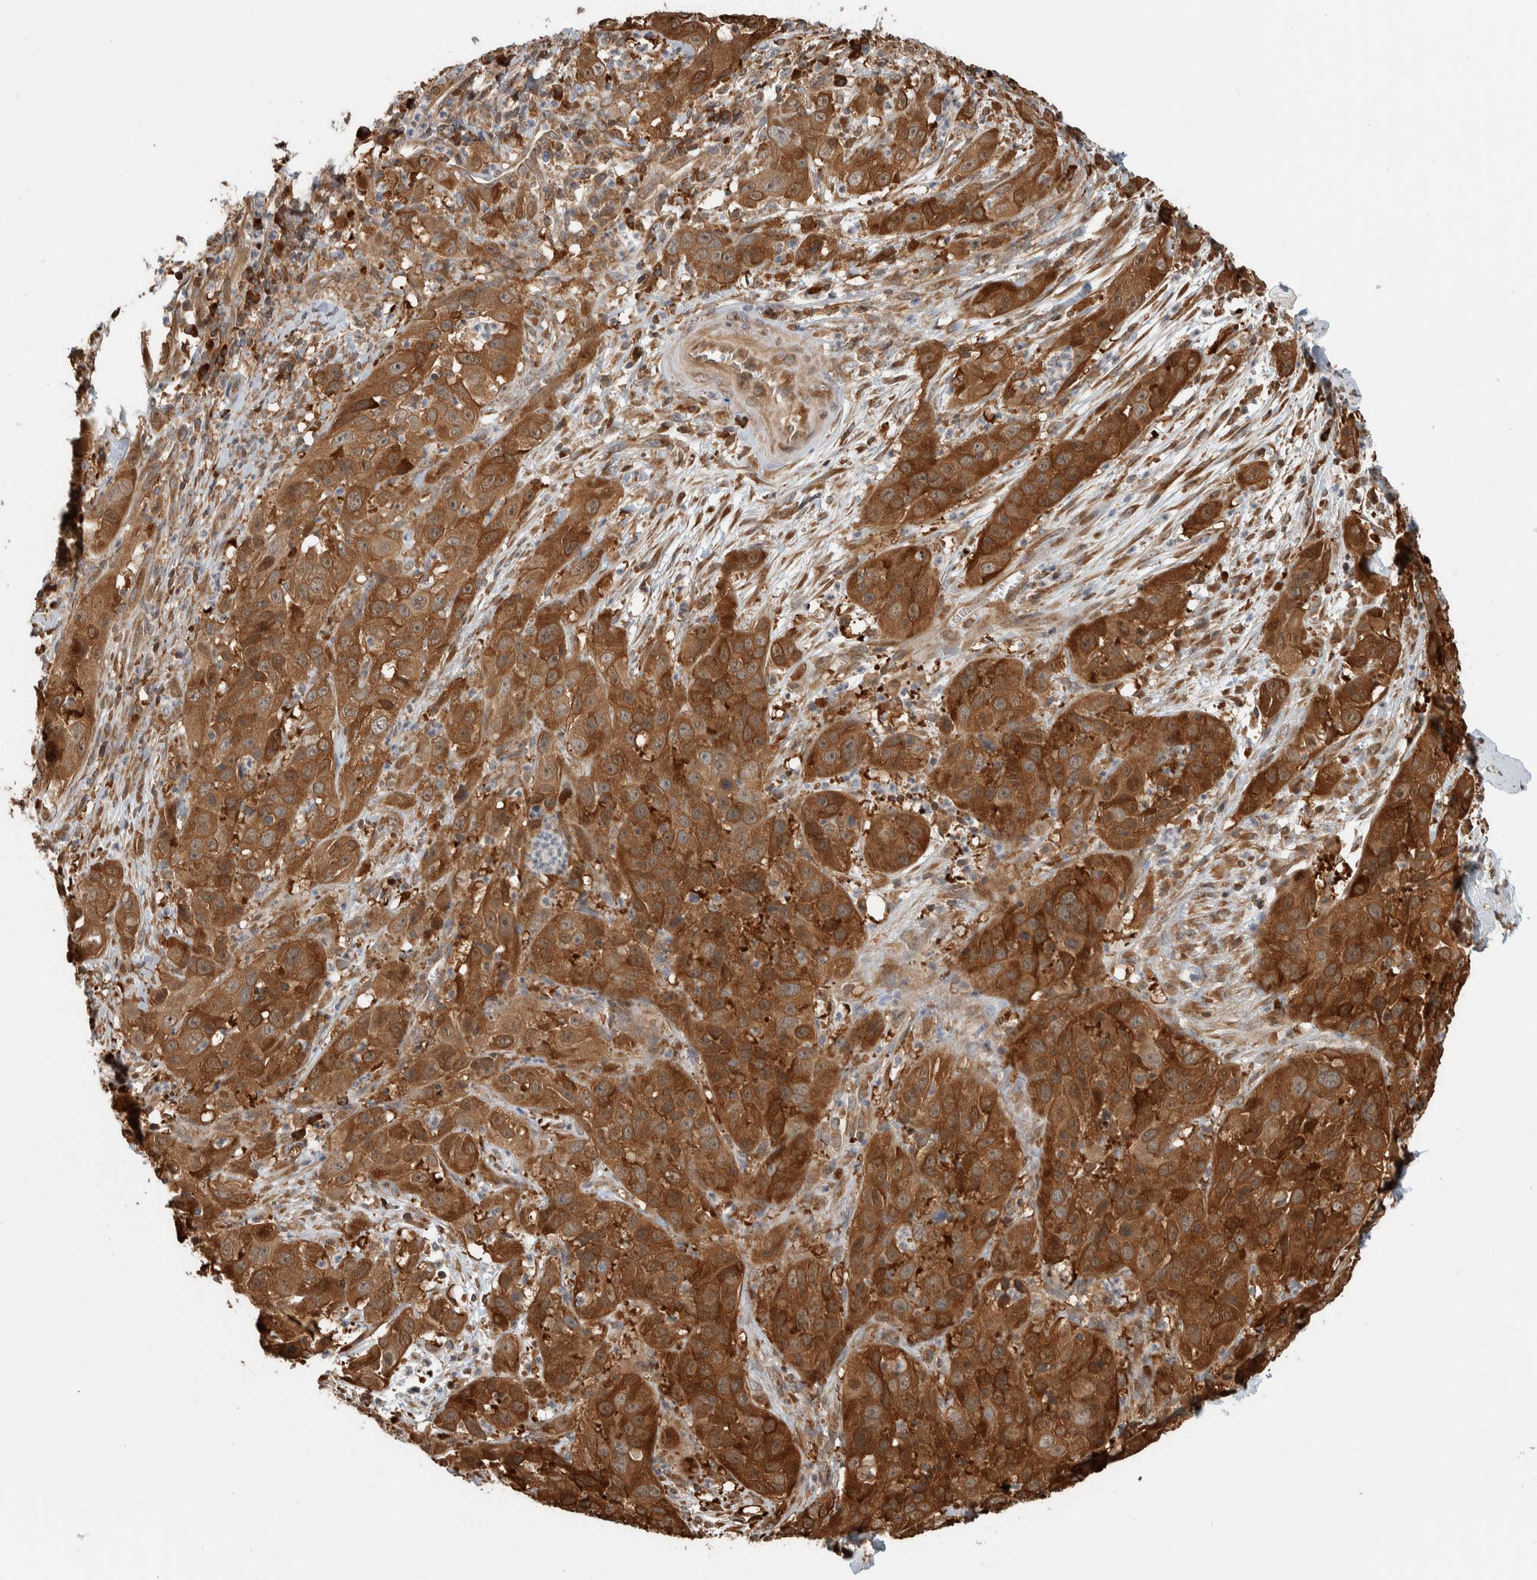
{"staining": {"intensity": "strong", "quantity": ">75%", "location": "cytoplasmic/membranous"}, "tissue": "cervical cancer", "cell_type": "Tumor cells", "image_type": "cancer", "snomed": [{"axis": "morphology", "description": "Squamous cell carcinoma, NOS"}, {"axis": "topography", "description": "Cervix"}], "caption": "High-power microscopy captured an immunohistochemistry micrograph of squamous cell carcinoma (cervical), revealing strong cytoplasmic/membranous positivity in approximately >75% of tumor cells.", "gene": "CNTROB", "patient": {"sex": "female", "age": 32}}